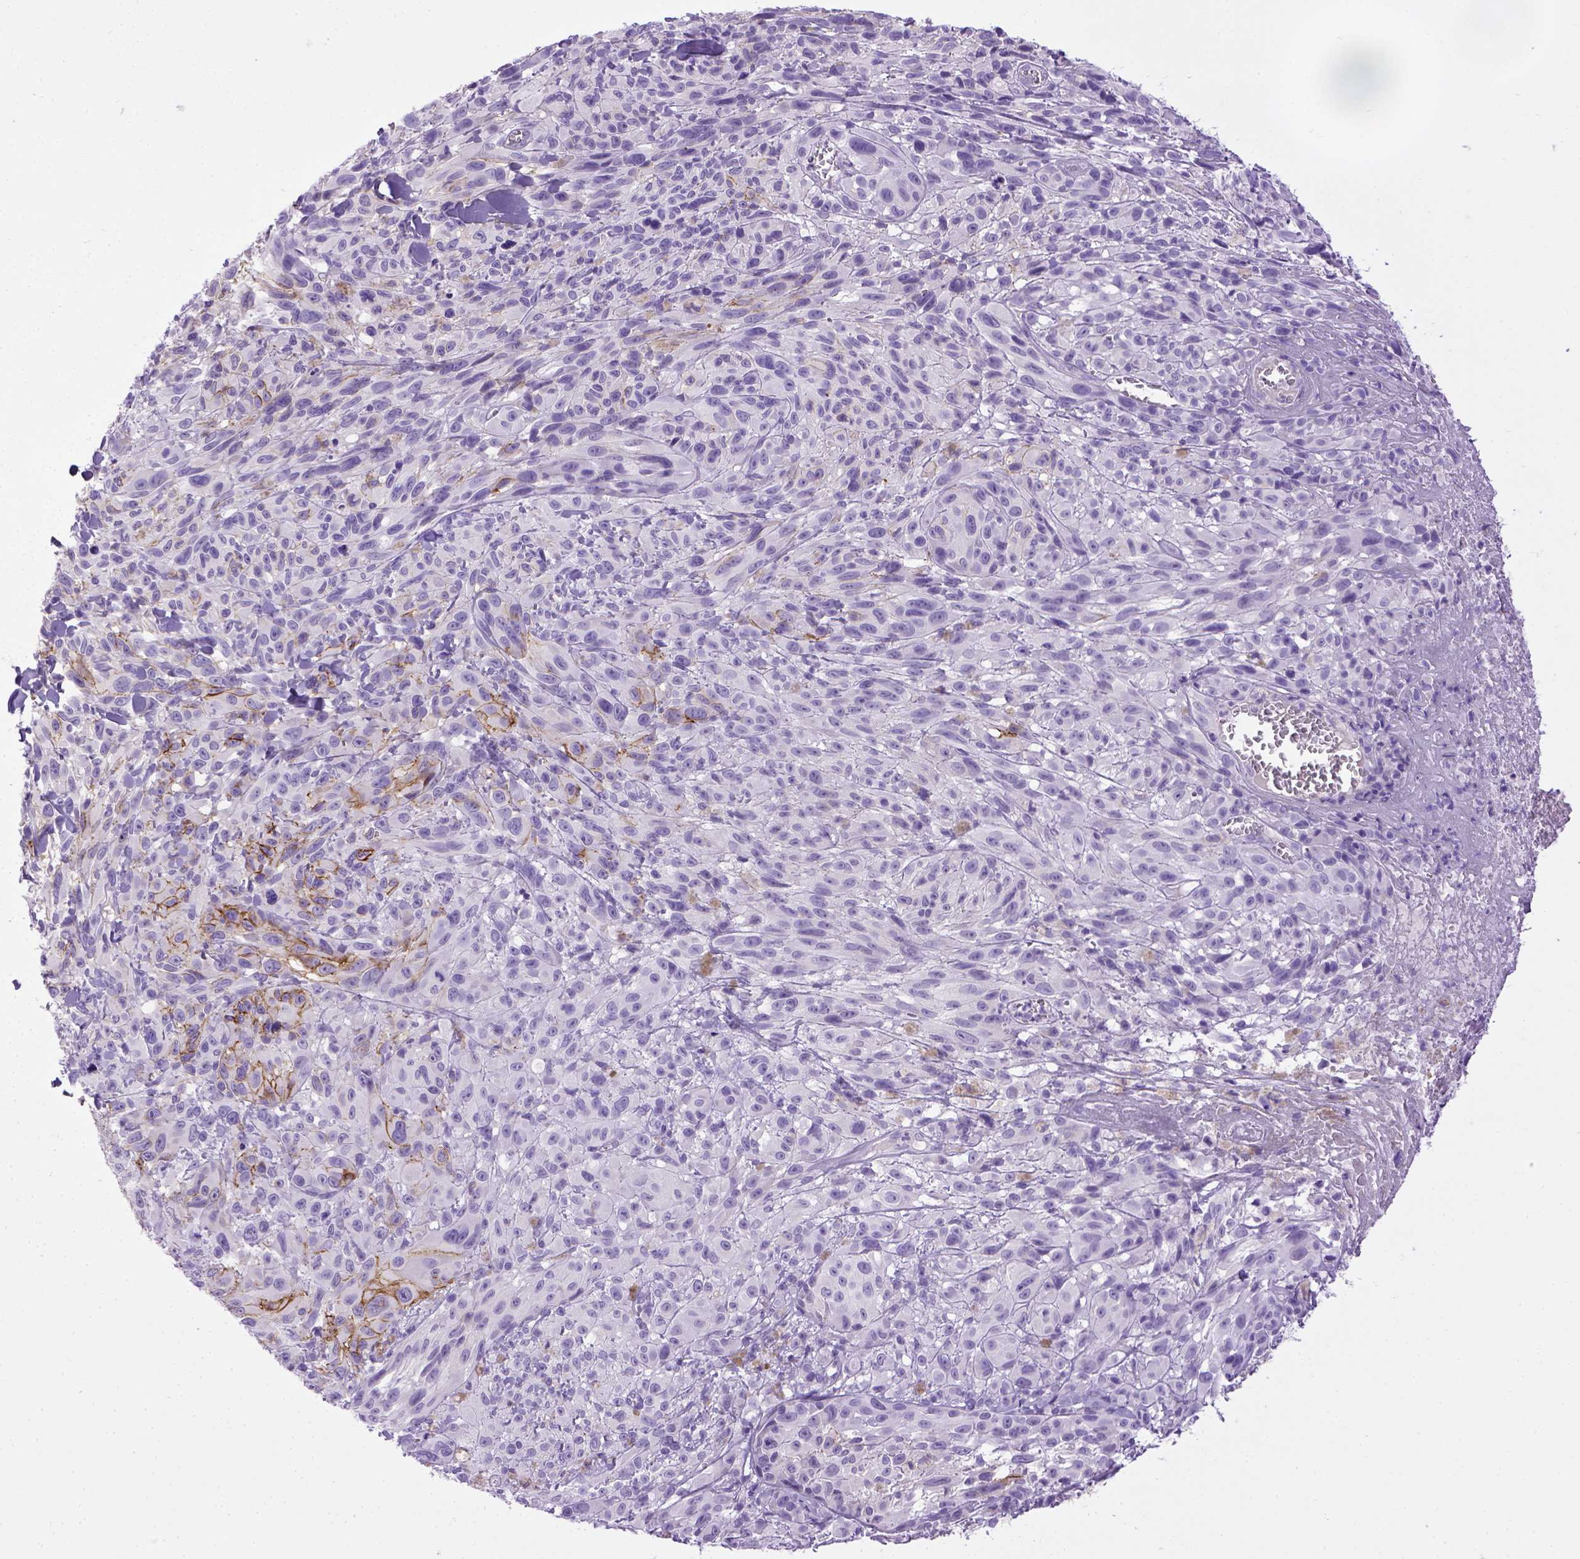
{"staining": {"intensity": "moderate", "quantity": "25%-75%", "location": "cytoplasmic/membranous"}, "tissue": "melanoma", "cell_type": "Tumor cells", "image_type": "cancer", "snomed": [{"axis": "morphology", "description": "Malignant melanoma, NOS"}, {"axis": "topography", "description": "Skin"}], "caption": "Immunohistochemical staining of human melanoma exhibits moderate cytoplasmic/membranous protein expression in about 25%-75% of tumor cells. The protein is stained brown, and the nuclei are stained in blue (DAB IHC with brightfield microscopy, high magnification).", "gene": "CDH1", "patient": {"sex": "male", "age": 83}}